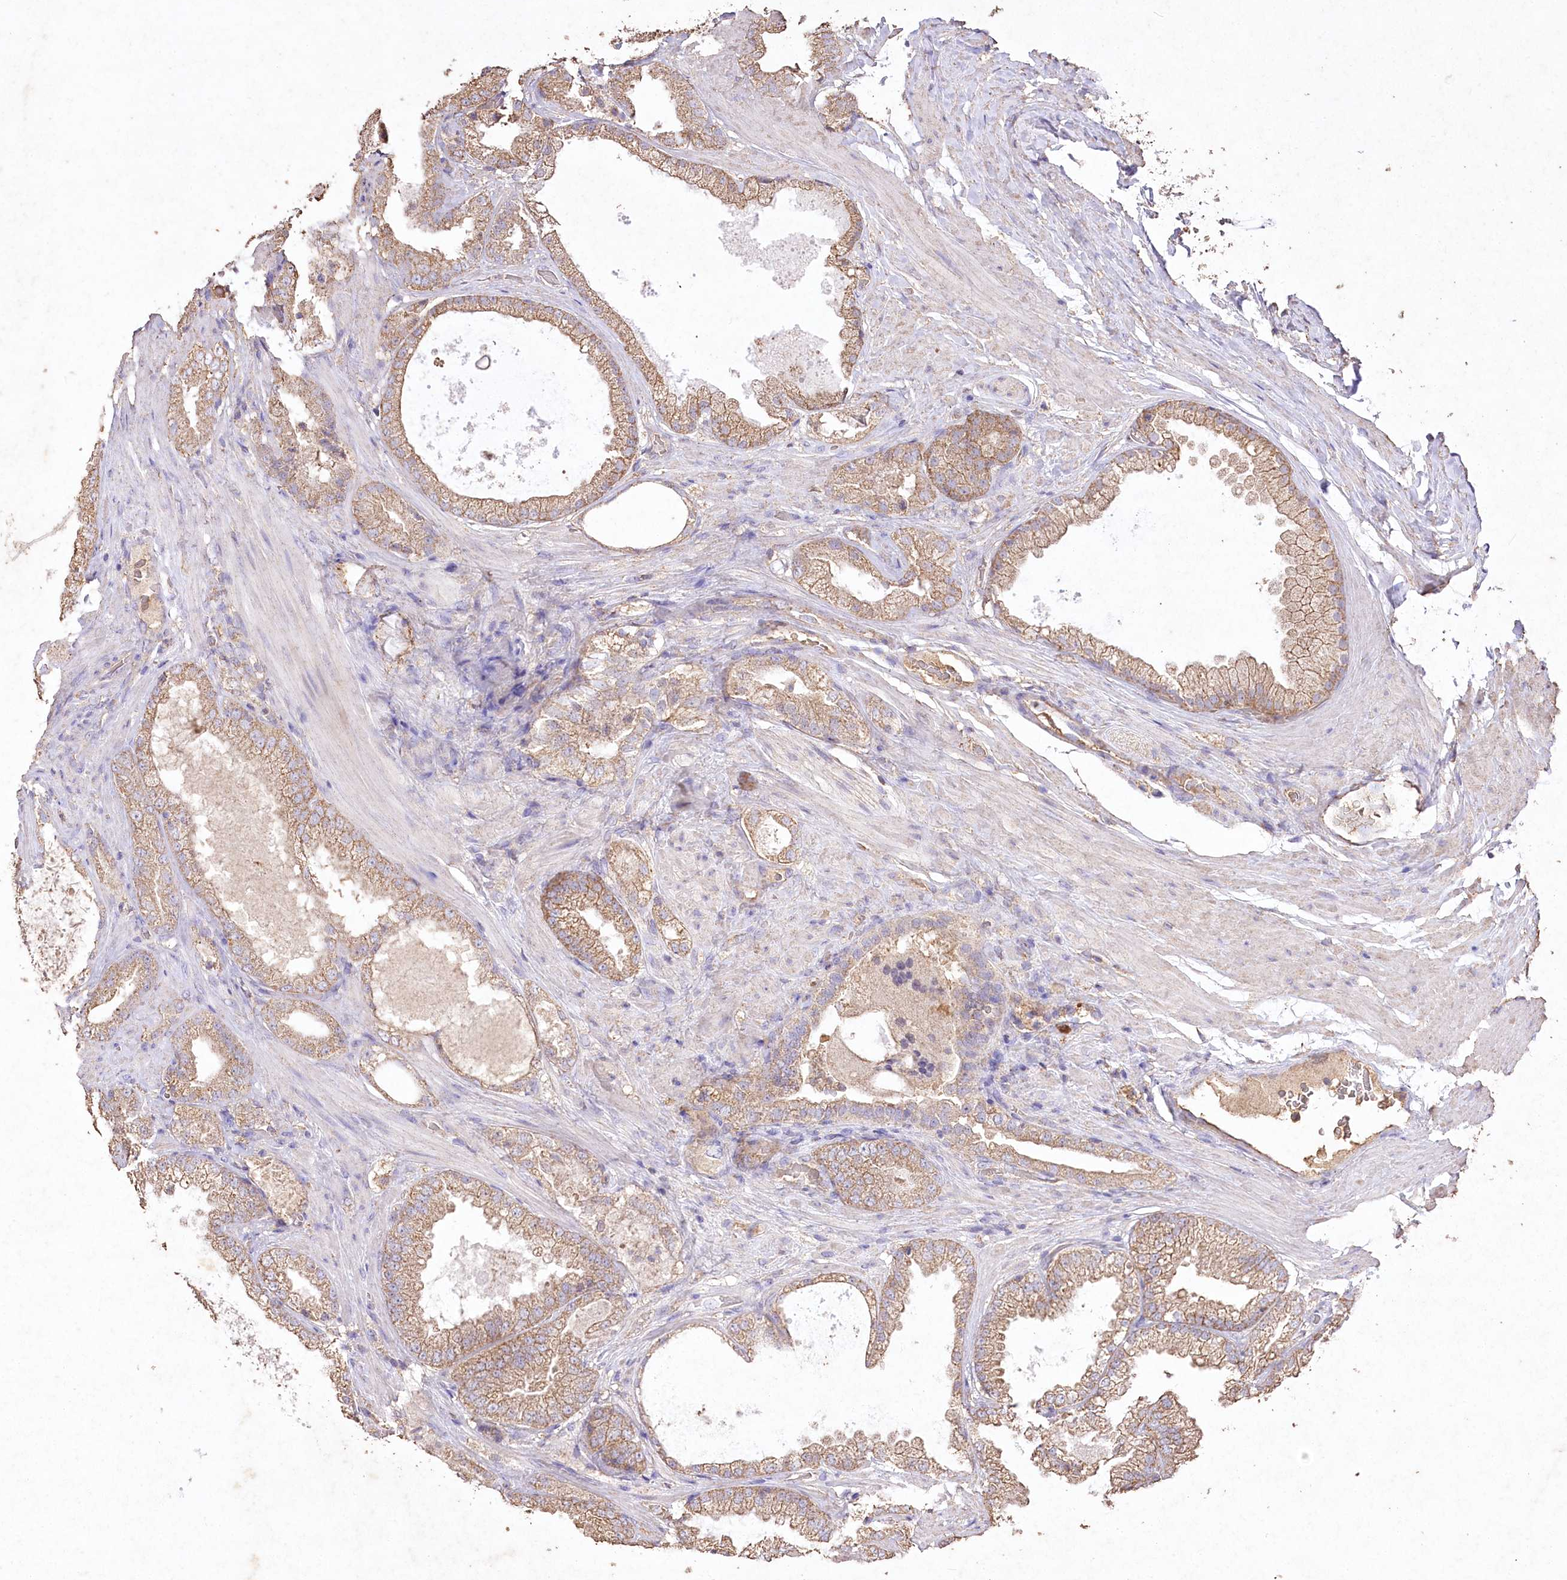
{"staining": {"intensity": "moderate", "quantity": ">75%", "location": "cytoplasmic/membranous"}, "tissue": "prostate cancer", "cell_type": "Tumor cells", "image_type": "cancer", "snomed": [{"axis": "morphology", "description": "Adenocarcinoma, High grade"}, {"axis": "topography", "description": "Prostate"}], "caption": "The image demonstrates immunohistochemical staining of prostate adenocarcinoma (high-grade). There is moderate cytoplasmic/membranous staining is seen in about >75% of tumor cells. The protein of interest is shown in brown color, while the nuclei are stained blue.", "gene": "IREB2", "patient": {"sex": "male", "age": 58}}